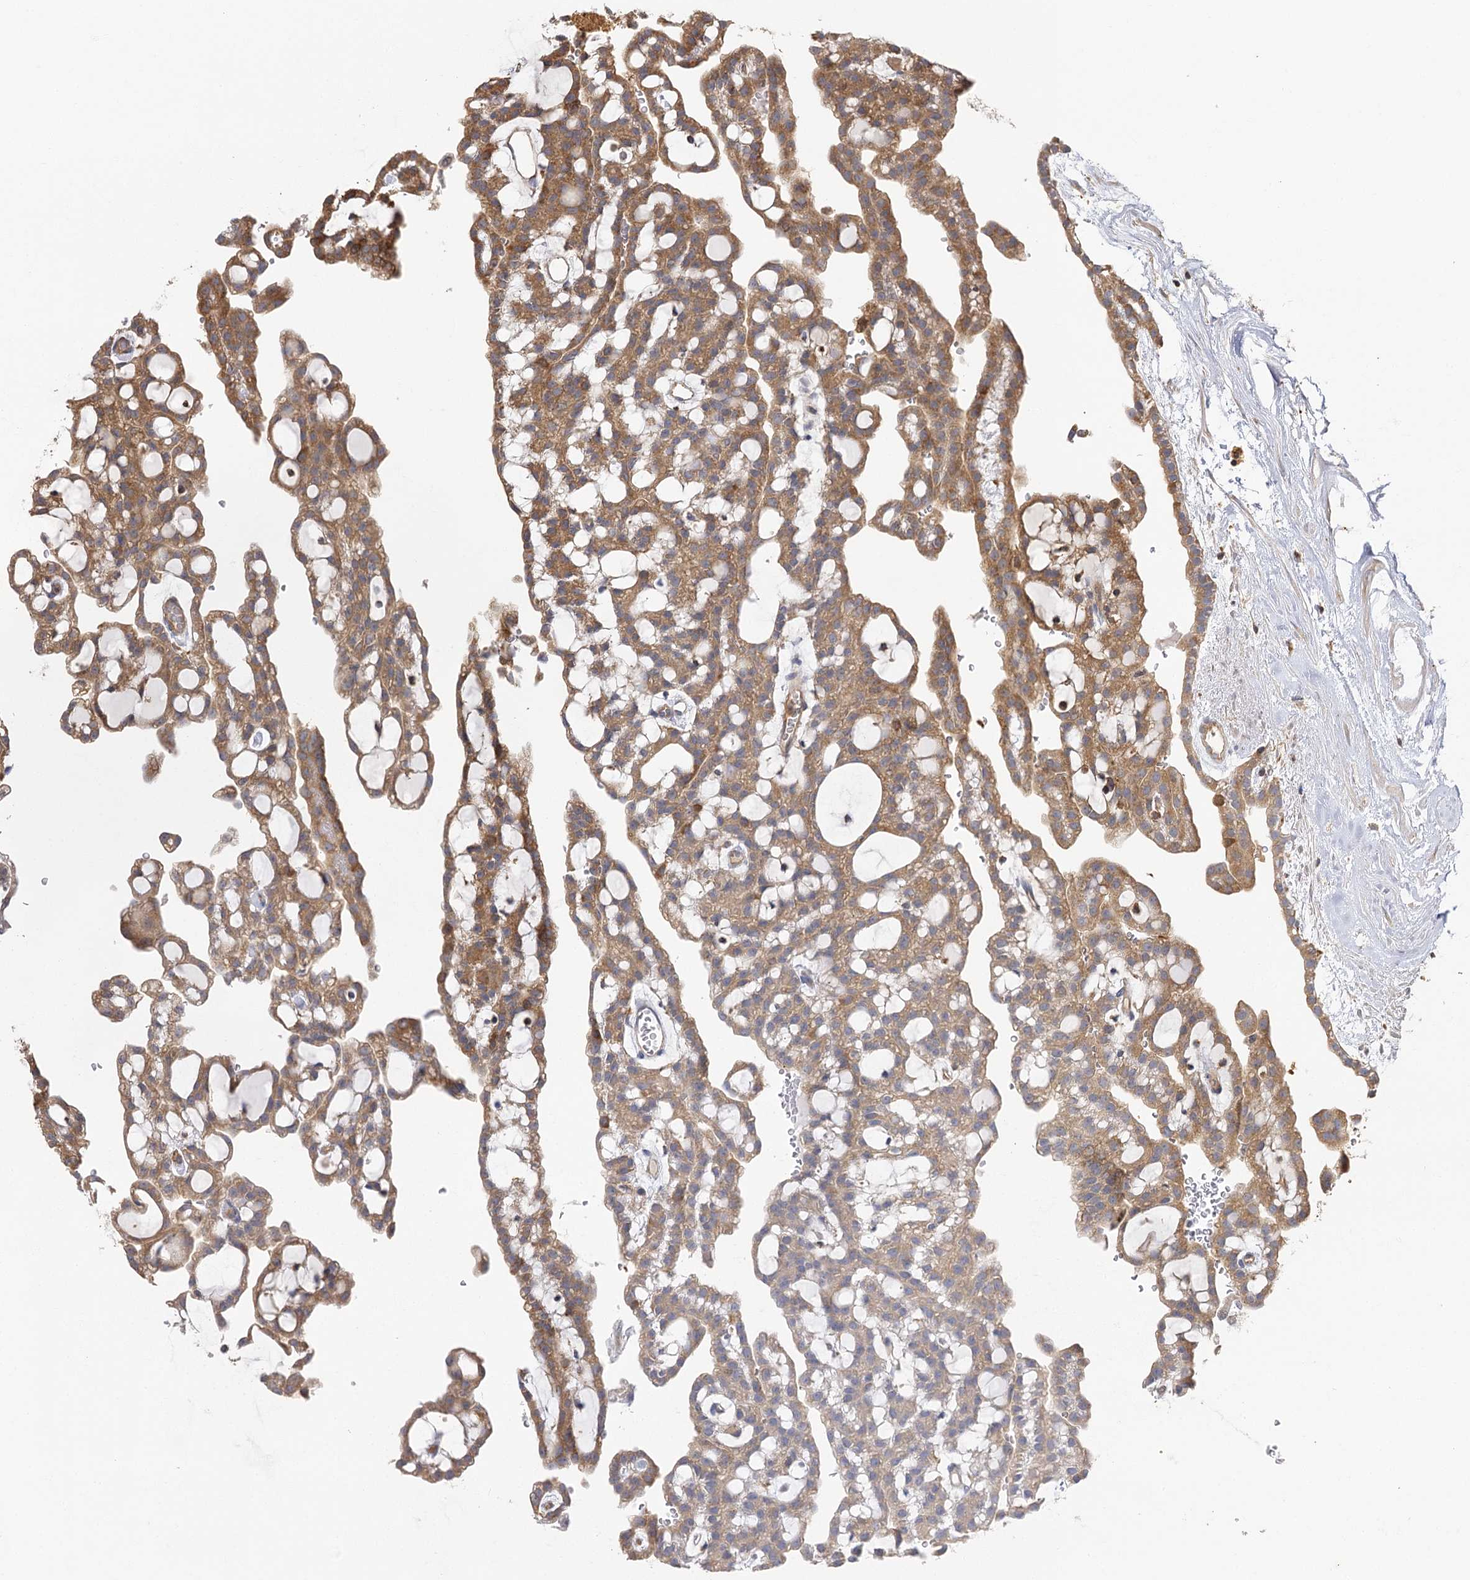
{"staining": {"intensity": "moderate", "quantity": "25%-75%", "location": "cytoplasmic/membranous"}, "tissue": "renal cancer", "cell_type": "Tumor cells", "image_type": "cancer", "snomed": [{"axis": "morphology", "description": "Adenocarcinoma, NOS"}, {"axis": "topography", "description": "Kidney"}], "caption": "IHC of human renal adenocarcinoma reveals medium levels of moderate cytoplasmic/membranous expression in approximately 25%-75% of tumor cells.", "gene": "SEC24B", "patient": {"sex": "male", "age": 63}}